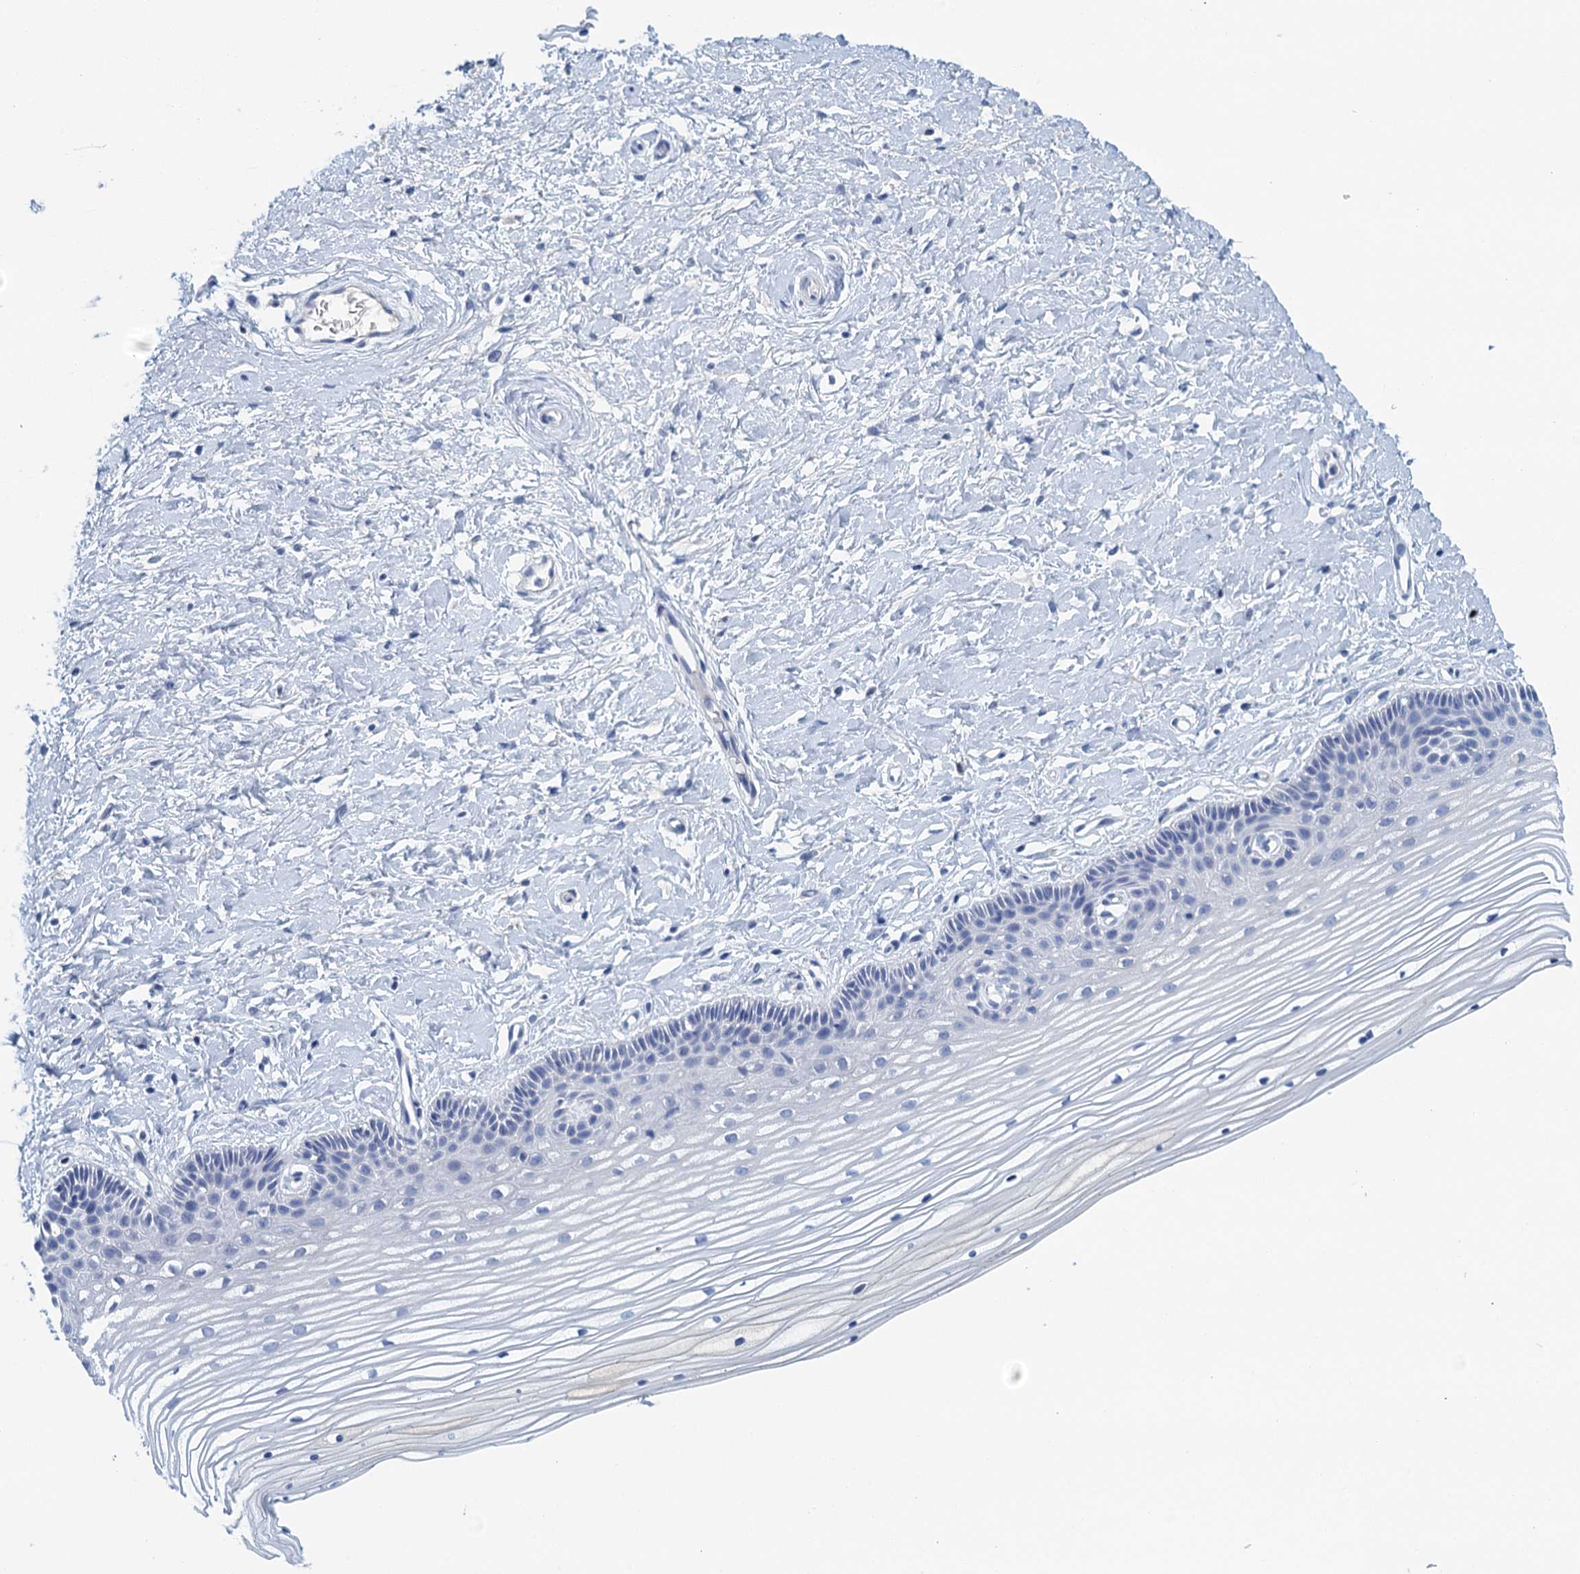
{"staining": {"intensity": "negative", "quantity": "none", "location": "none"}, "tissue": "vagina", "cell_type": "Squamous epithelial cells", "image_type": "normal", "snomed": [{"axis": "morphology", "description": "Normal tissue, NOS"}, {"axis": "topography", "description": "Vagina"}, {"axis": "topography", "description": "Cervix"}], "caption": "Immunohistochemical staining of normal human vagina demonstrates no significant staining in squamous epithelial cells. (Stains: DAB (3,3'-diaminobenzidine) immunohistochemistry with hematoxylin counter stain, Microscopy: brightfield microscopy at high magnification).", "gene": "CYP51A1", "patient": {"sex": "female", "age": 40}}